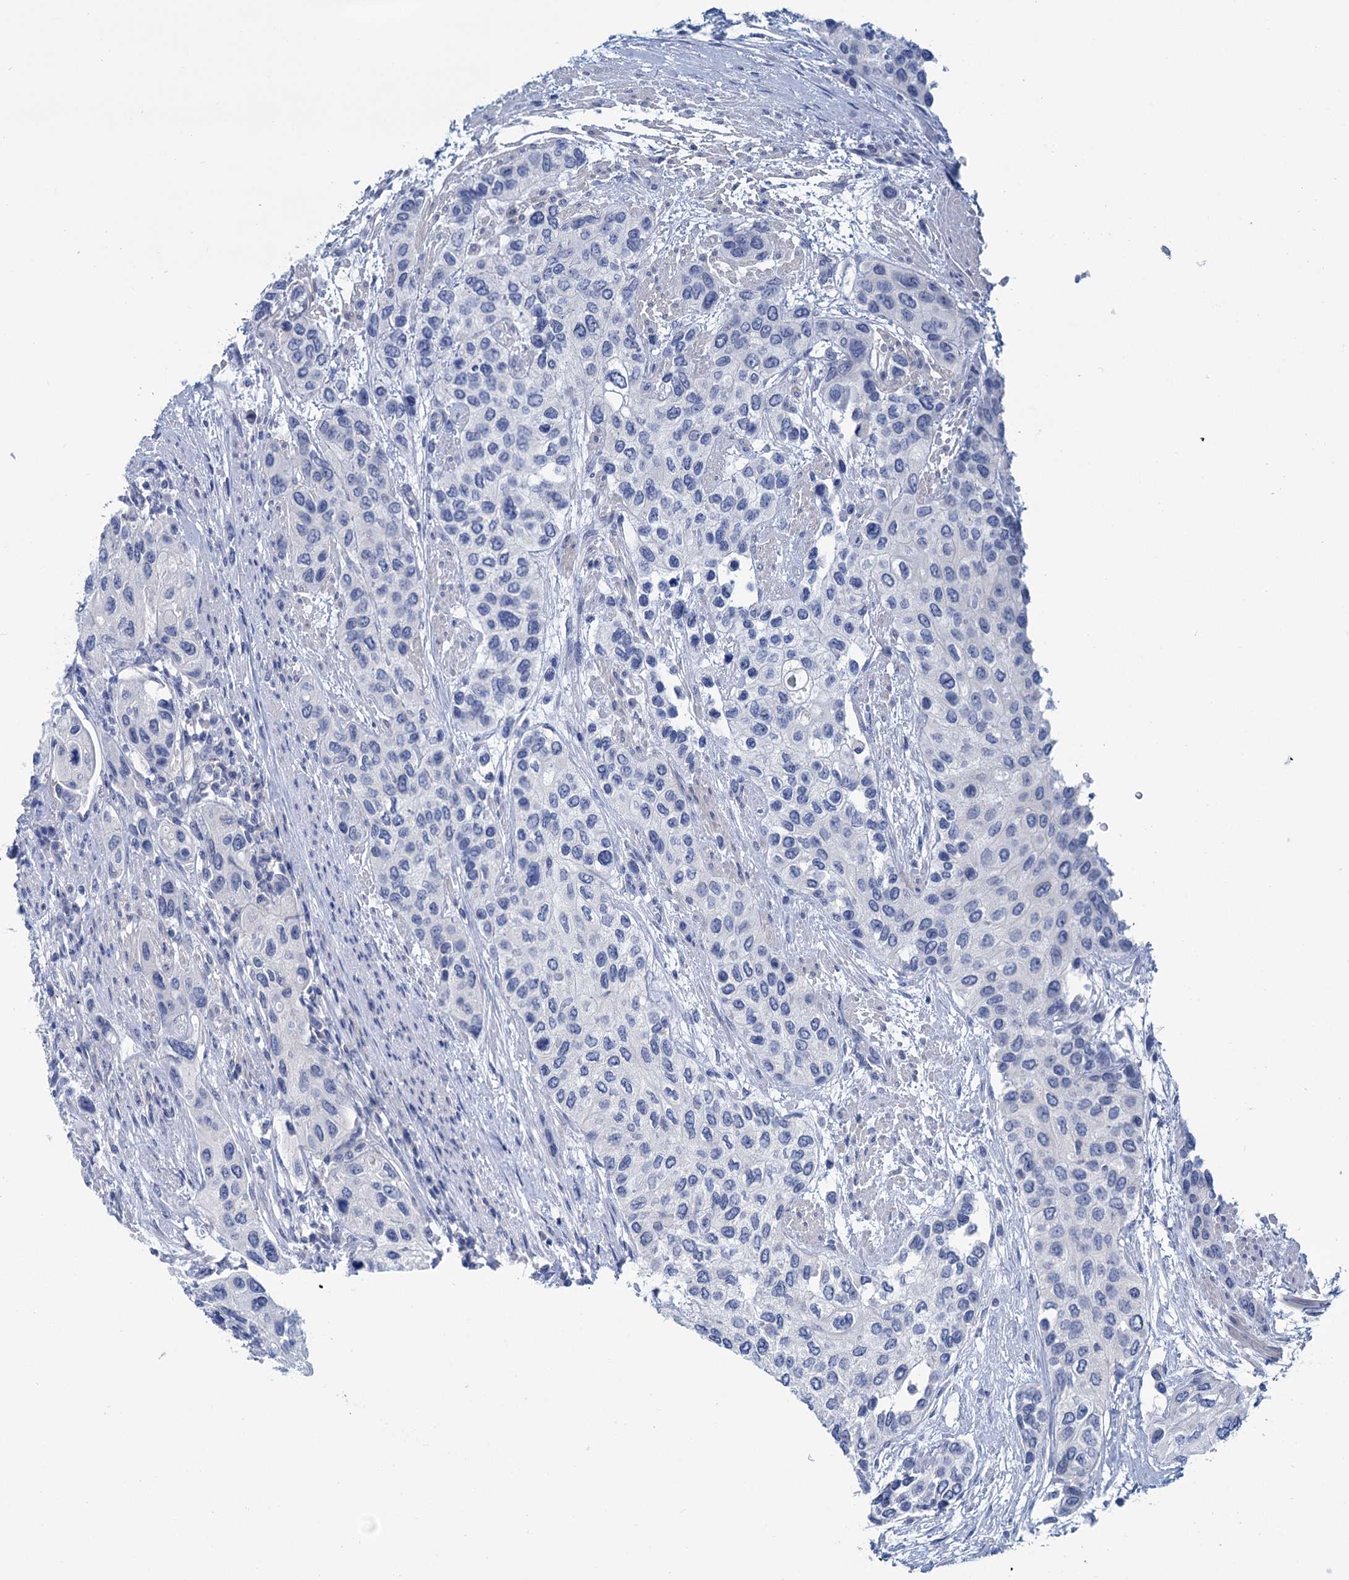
{"staining": {"intensity": "negative", "quantity": "none", "location": "none"}, "tissue": "urothelial cancer", "cell_type": "Tumor cells", "image_type": "cancer", "snomed": [{"axis": "morphology", "description": "Normal tissue, NOS"}, {"axis": "morphology", "description": "Urothelial carcinoma, High grade"}, {"axis": "topography", "description": "Vascular tissue"}, {"axis": "topography", "description": "Urinary bladder"}], "caption": "Tumor cells are negative for brown protein staining in urothelial cancer.", "gene": "MYOZ3", "patient": {"sex": "female", "age": 56}}